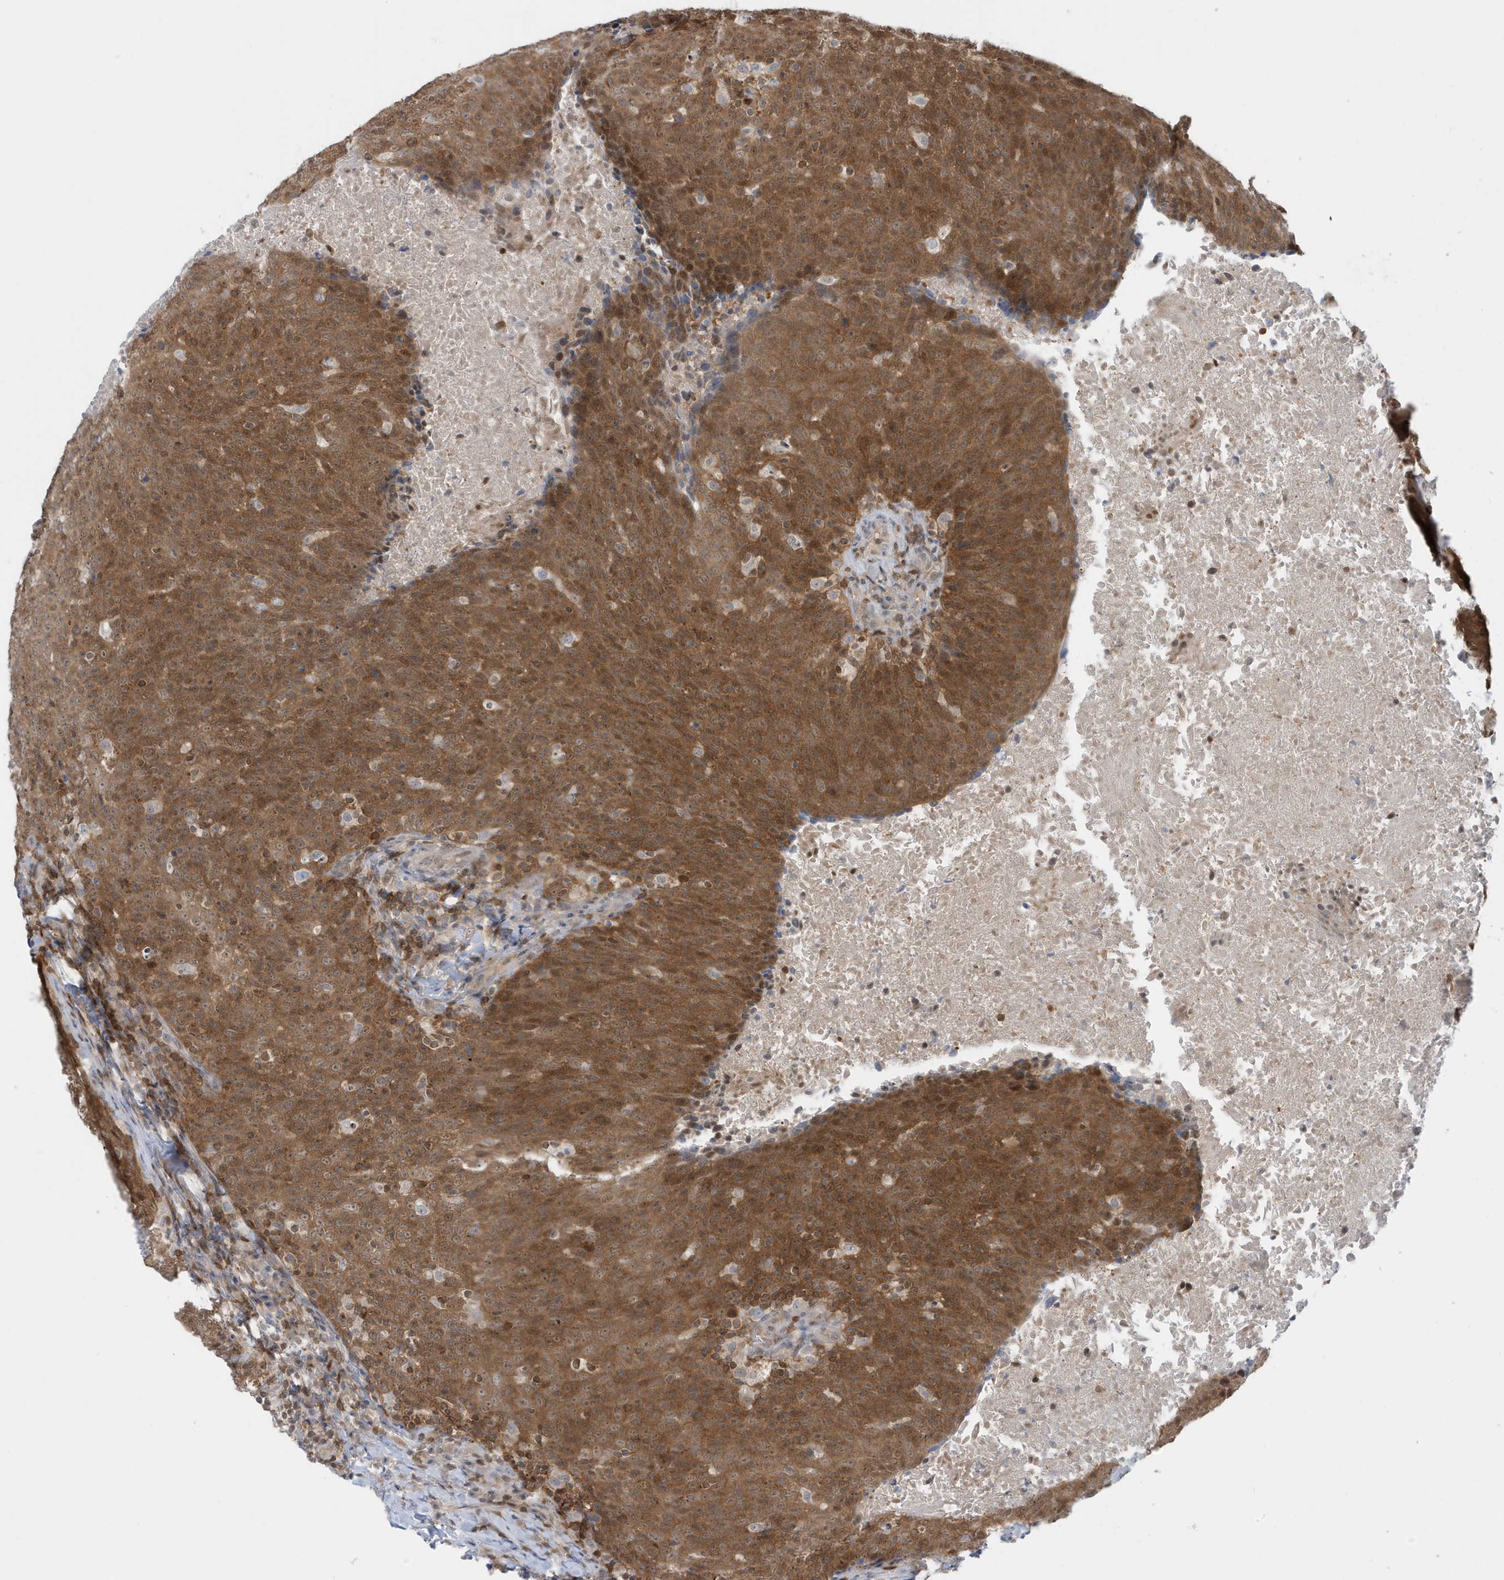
{"staining": {"intensity": "moderate", "quantity": ">75%", "location": "cytoplasmic/membranous,nuclear"}, "tissue": "head and neck cancer", "cell_type": "Tumor cells", "image_type": "cancer", "snomed": [{"axis": "morphology", "description": "Squamous cell carcinoma, NOS"}, {"axis": "morphology", "description": "Squamous cell carcinoma, metastatic, NOS"}, {"axis": "topography", "description": "Lymph node"}, {"axis": "topography", "description": "Head-Neck"}], "caption": "Metastatic squamous cell carcinoma (head and neck) stained with immunohistochemistry displays moderate cytoplasmic/membranous and nuclear expression in approximately >75% of tumor cells.", "gene": "OGA", "patient": {"sex": "male", "age": 62}}